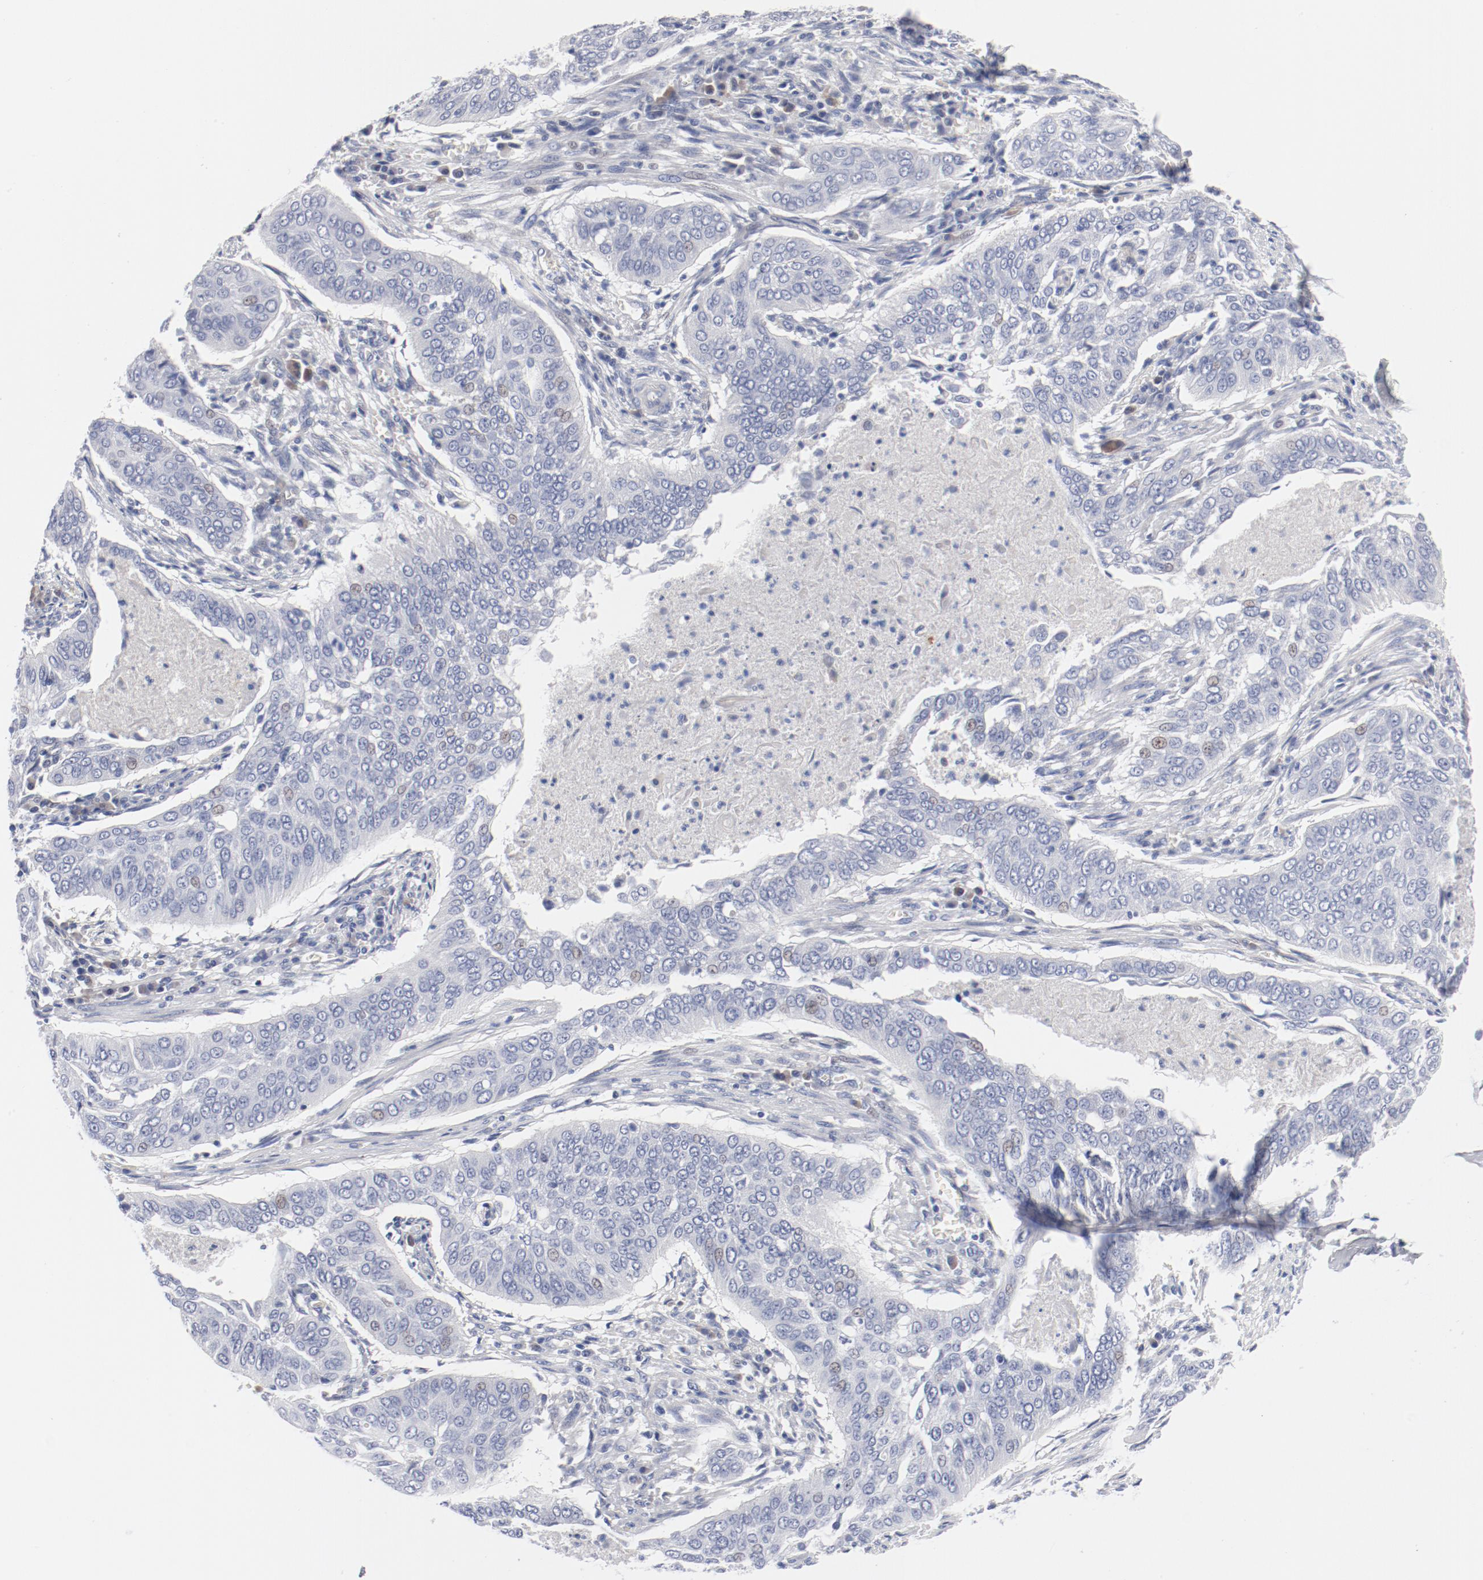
{"staining": {"intensity": "negative", "quantity": "none", "location": "none"}, "tissue": "cervical cancer", "cell_type": "Tumor cells", "image_type": "cancer", "snomed": [{"axis": "morphology", "description": "Squamous cell carcinoma, NOS"}, {"axis": "topography", "description": "Cervix"}], "caption": "This is an immunohistochemistry histopathology image of human cervical cancer. There is no positivity in tumor cells.", "gene": "KCNK13", "patient": {"sex": "female", "age": 39}}